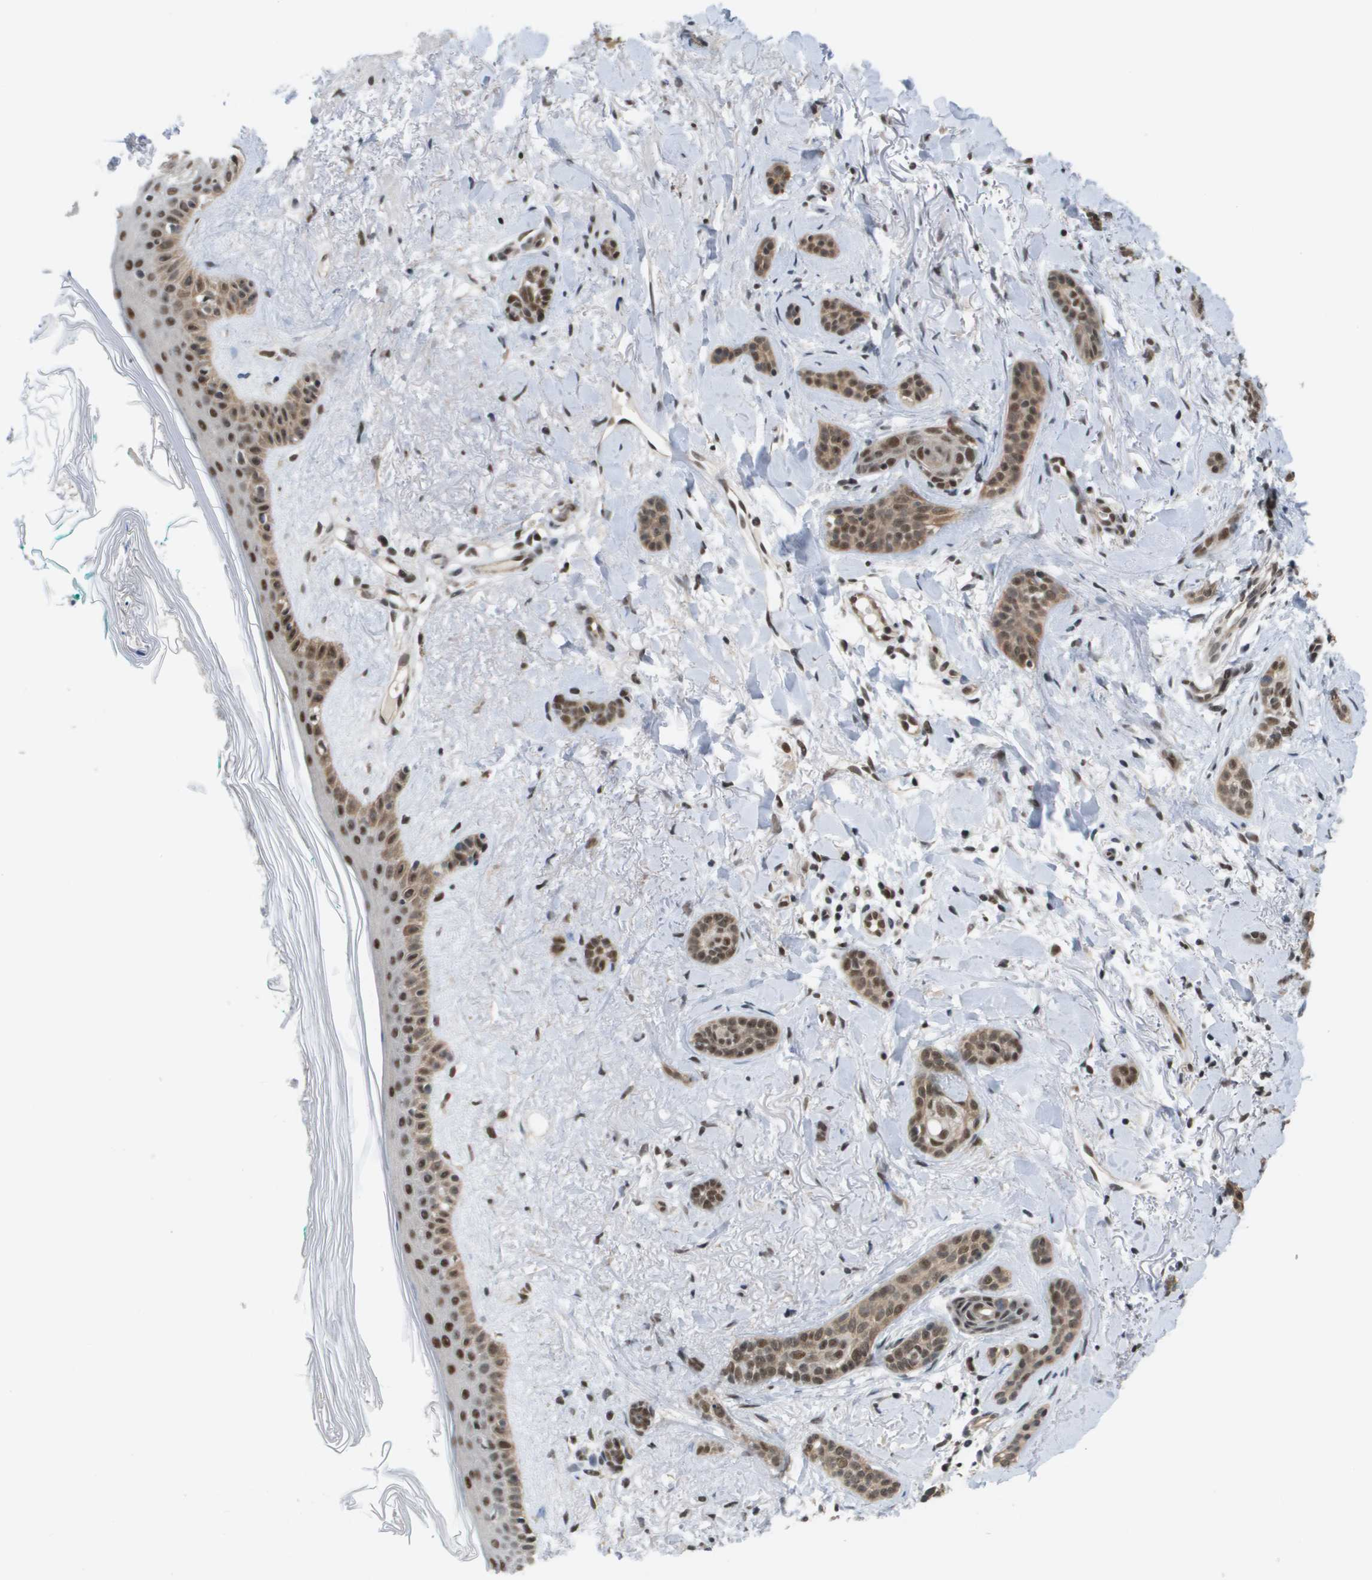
{"staining": {"intensity": "moderate", "quantity": ">75%", "location": "cytoplasmic/membranous,nuclear"}, "tissue": "skin cancer", "cell_type": "Tumor cells", "image_type": "cancer", "snomed": [{"axis": "morphology", "description": "Basal cell carcinoma"}, {"axis": "morphology", "description": "Adnexal tumor, benign"}, {"axis": "topography", "description": "Skin"}], "caption": "A medium amount of moderate cytoplasmic/membranous and nuclear staining is identified in approximately >75% of tumor cells in skin cancer tissue.", "gene": "ISY1", "patient": {"sex": "female", "age": 42}}